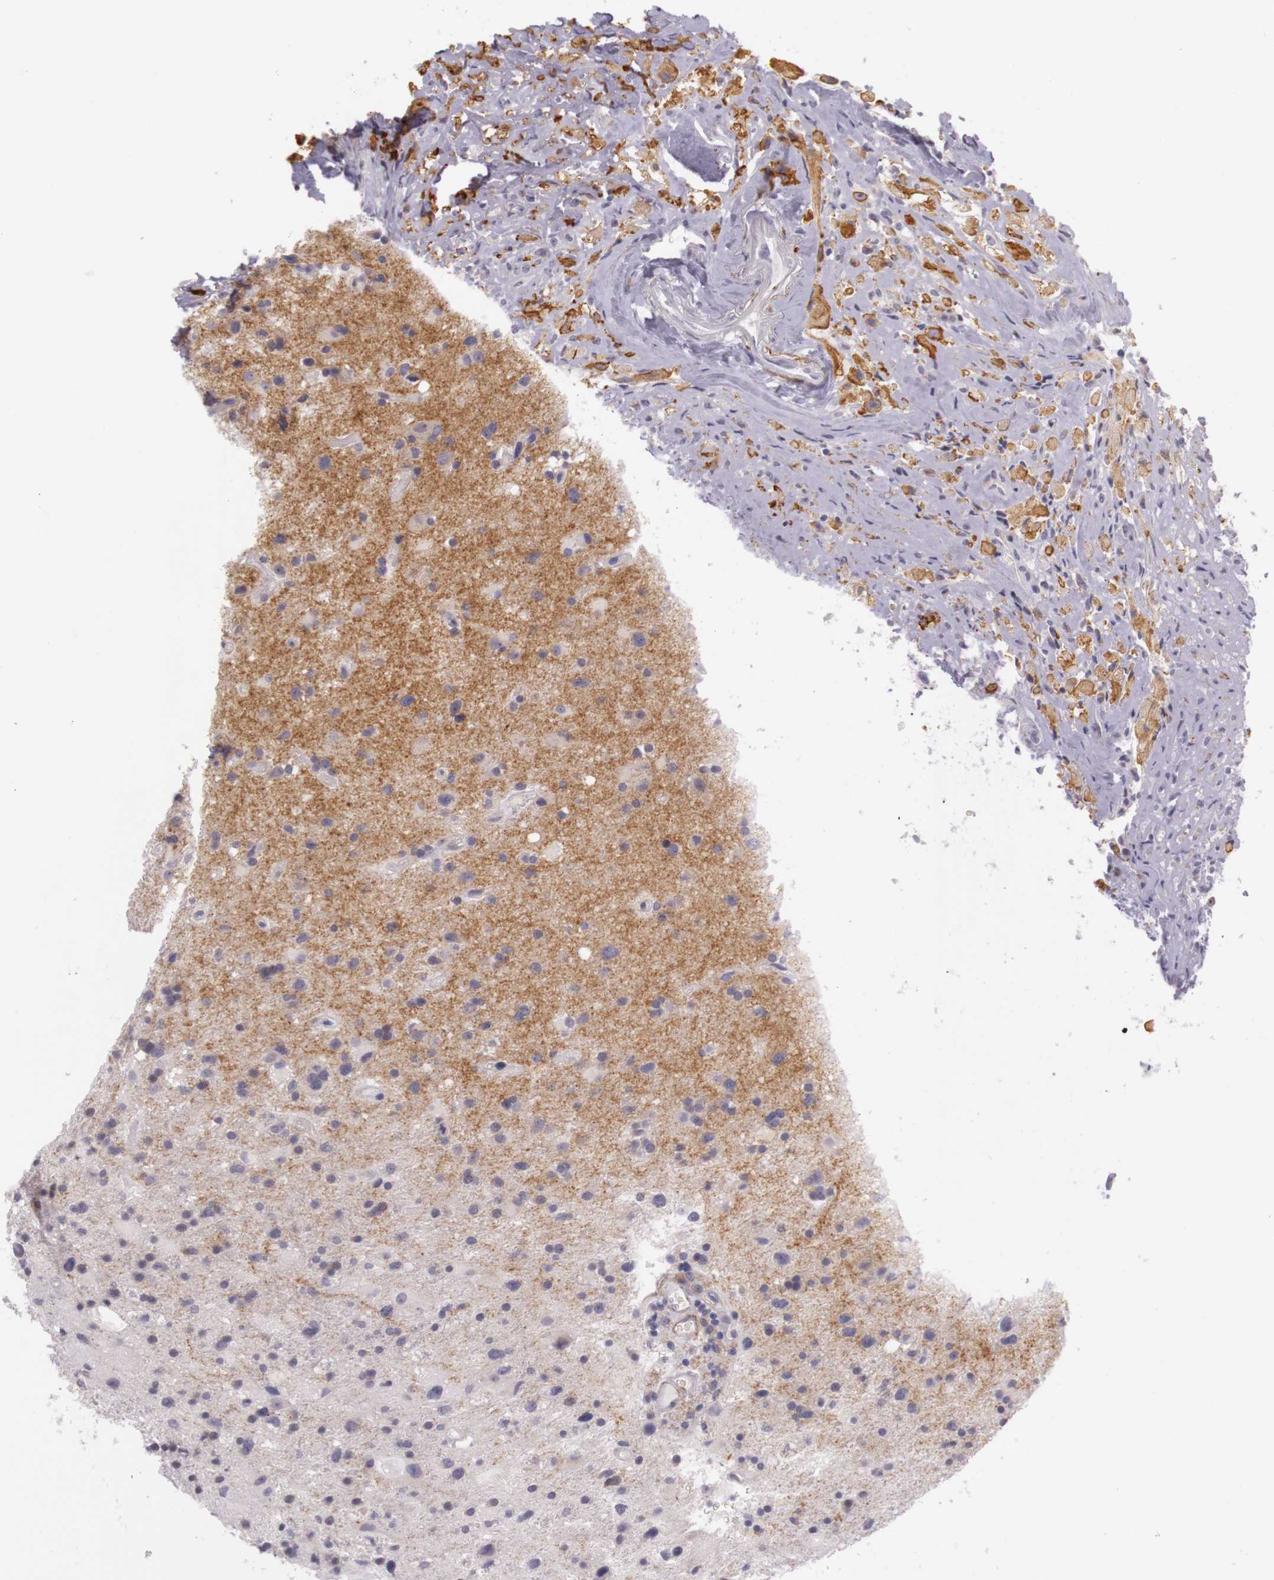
{"staining": {"intensity": "negative", "quantity": "none", "location": "none"}, "tissue": "glioma", "cell_type": "Tumor cells", "image_type": "cancer", "snomed": [{"axis": "morphology", "description": "Glioma, malignant, High grade"}, {"axis": "topography", "description": "Brain"}], "caption": "A histopathology image of human malignant glioma (high-grade) is negative for staining in tumor cells. Brightfield microscopy of immunohistochemistry (IHC) stained with DAB (3,3'-diaminobenzidine) (brown) and hematoxylin (blue), captured at high magnification.", "gene": "CNTN2", "patient": {"sex": "male", "age": 48}}